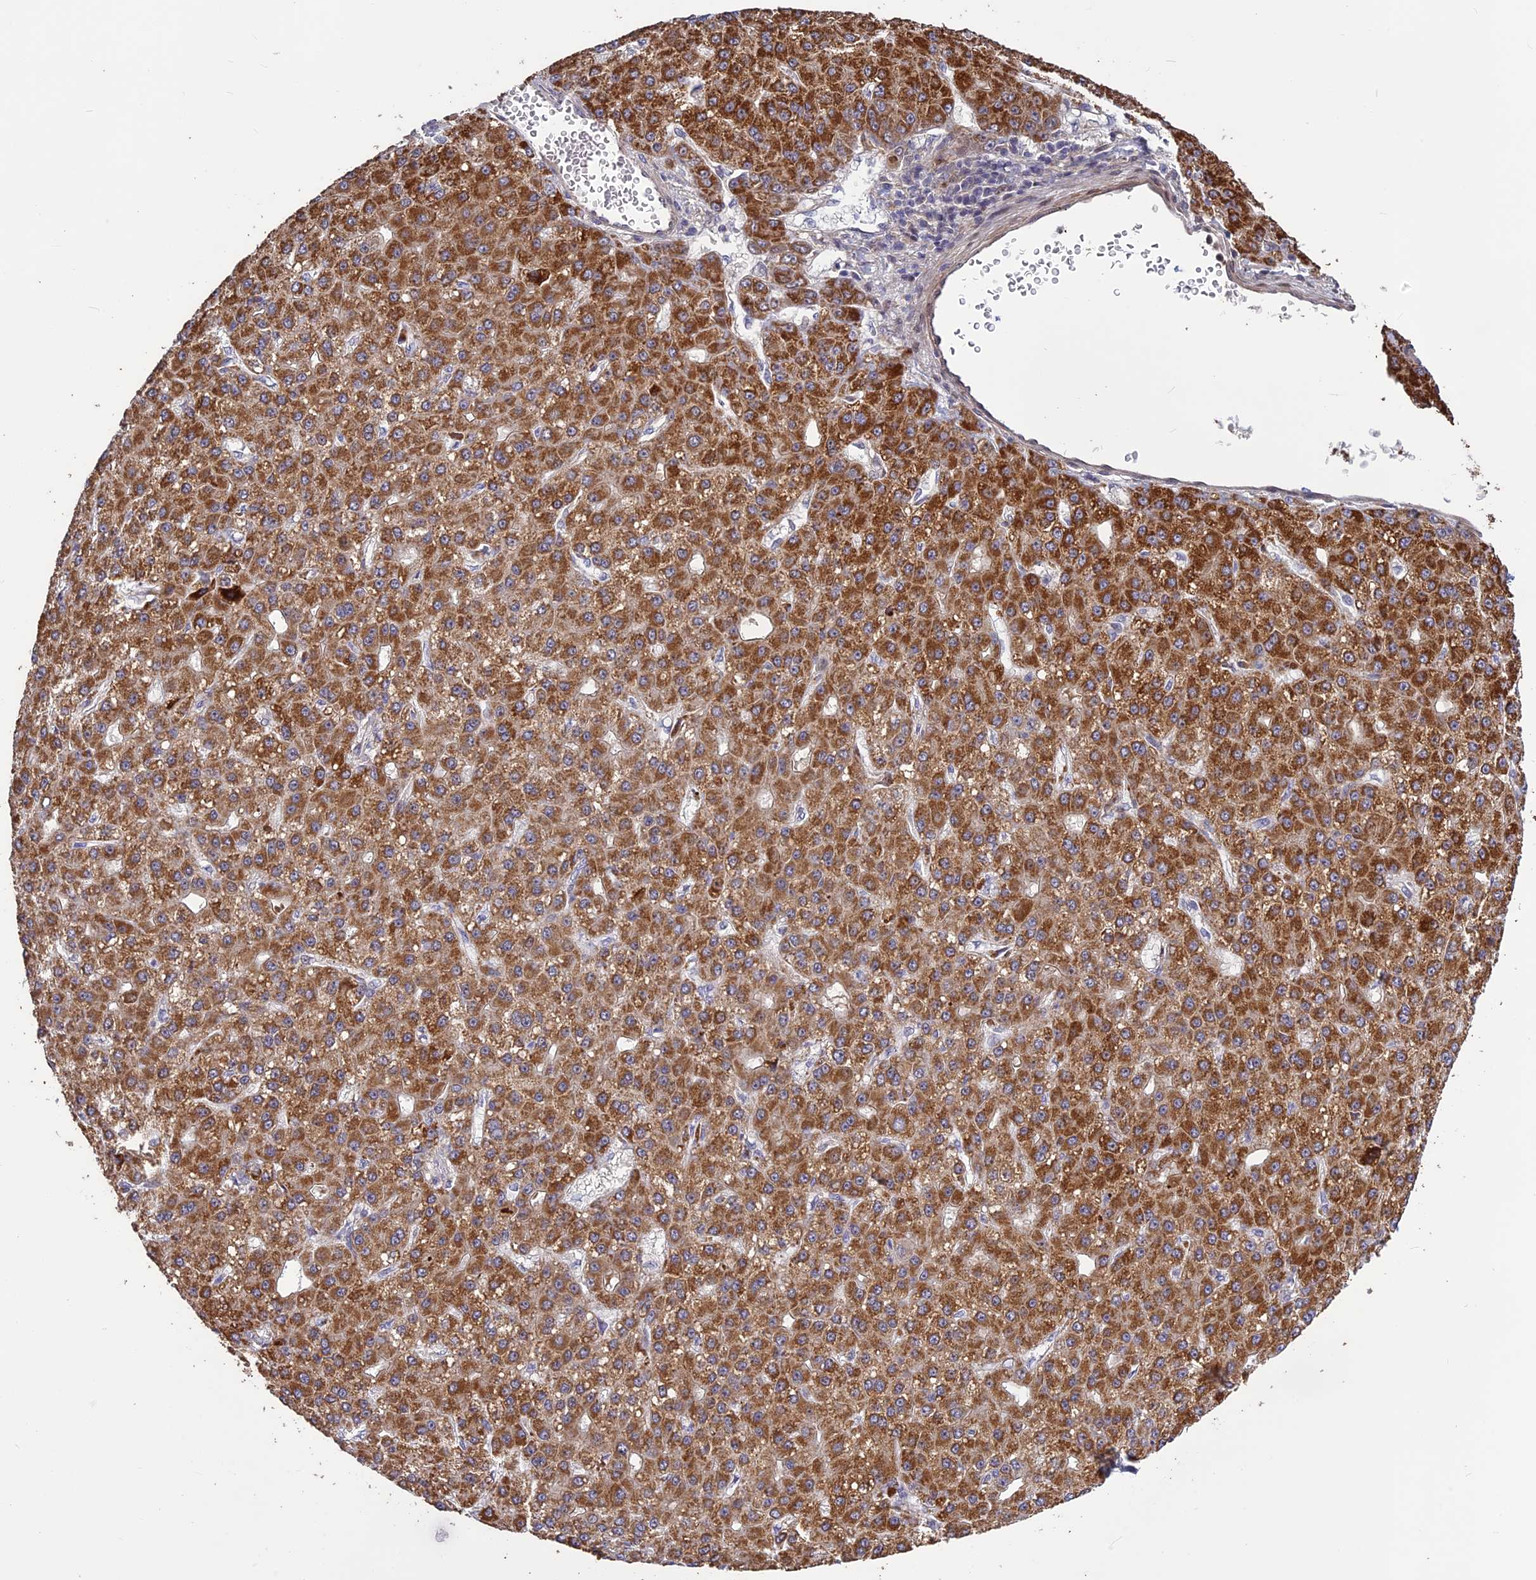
{"staining": {"intensity": "strong", "quantity": ">75%", "location": "cytoplasmic/membranous"}, "tissue": "liver cancer", "cell_type": "Tumor cells", "image_type": "cancer", "snomed": [{"axis": "morphology", "description": "Carcinoma, Hepatocellular, NOS"}, {"axis": "topography", "description": "Liver"}], "caption": "The immunohistochemical stain labels strong cytoplasmic/membranous staining in tumor cells of hepatocellular carcinoma (liver) tissue.", "gene": "SPG21", "patient": {"sex": "male", "age": 67}}